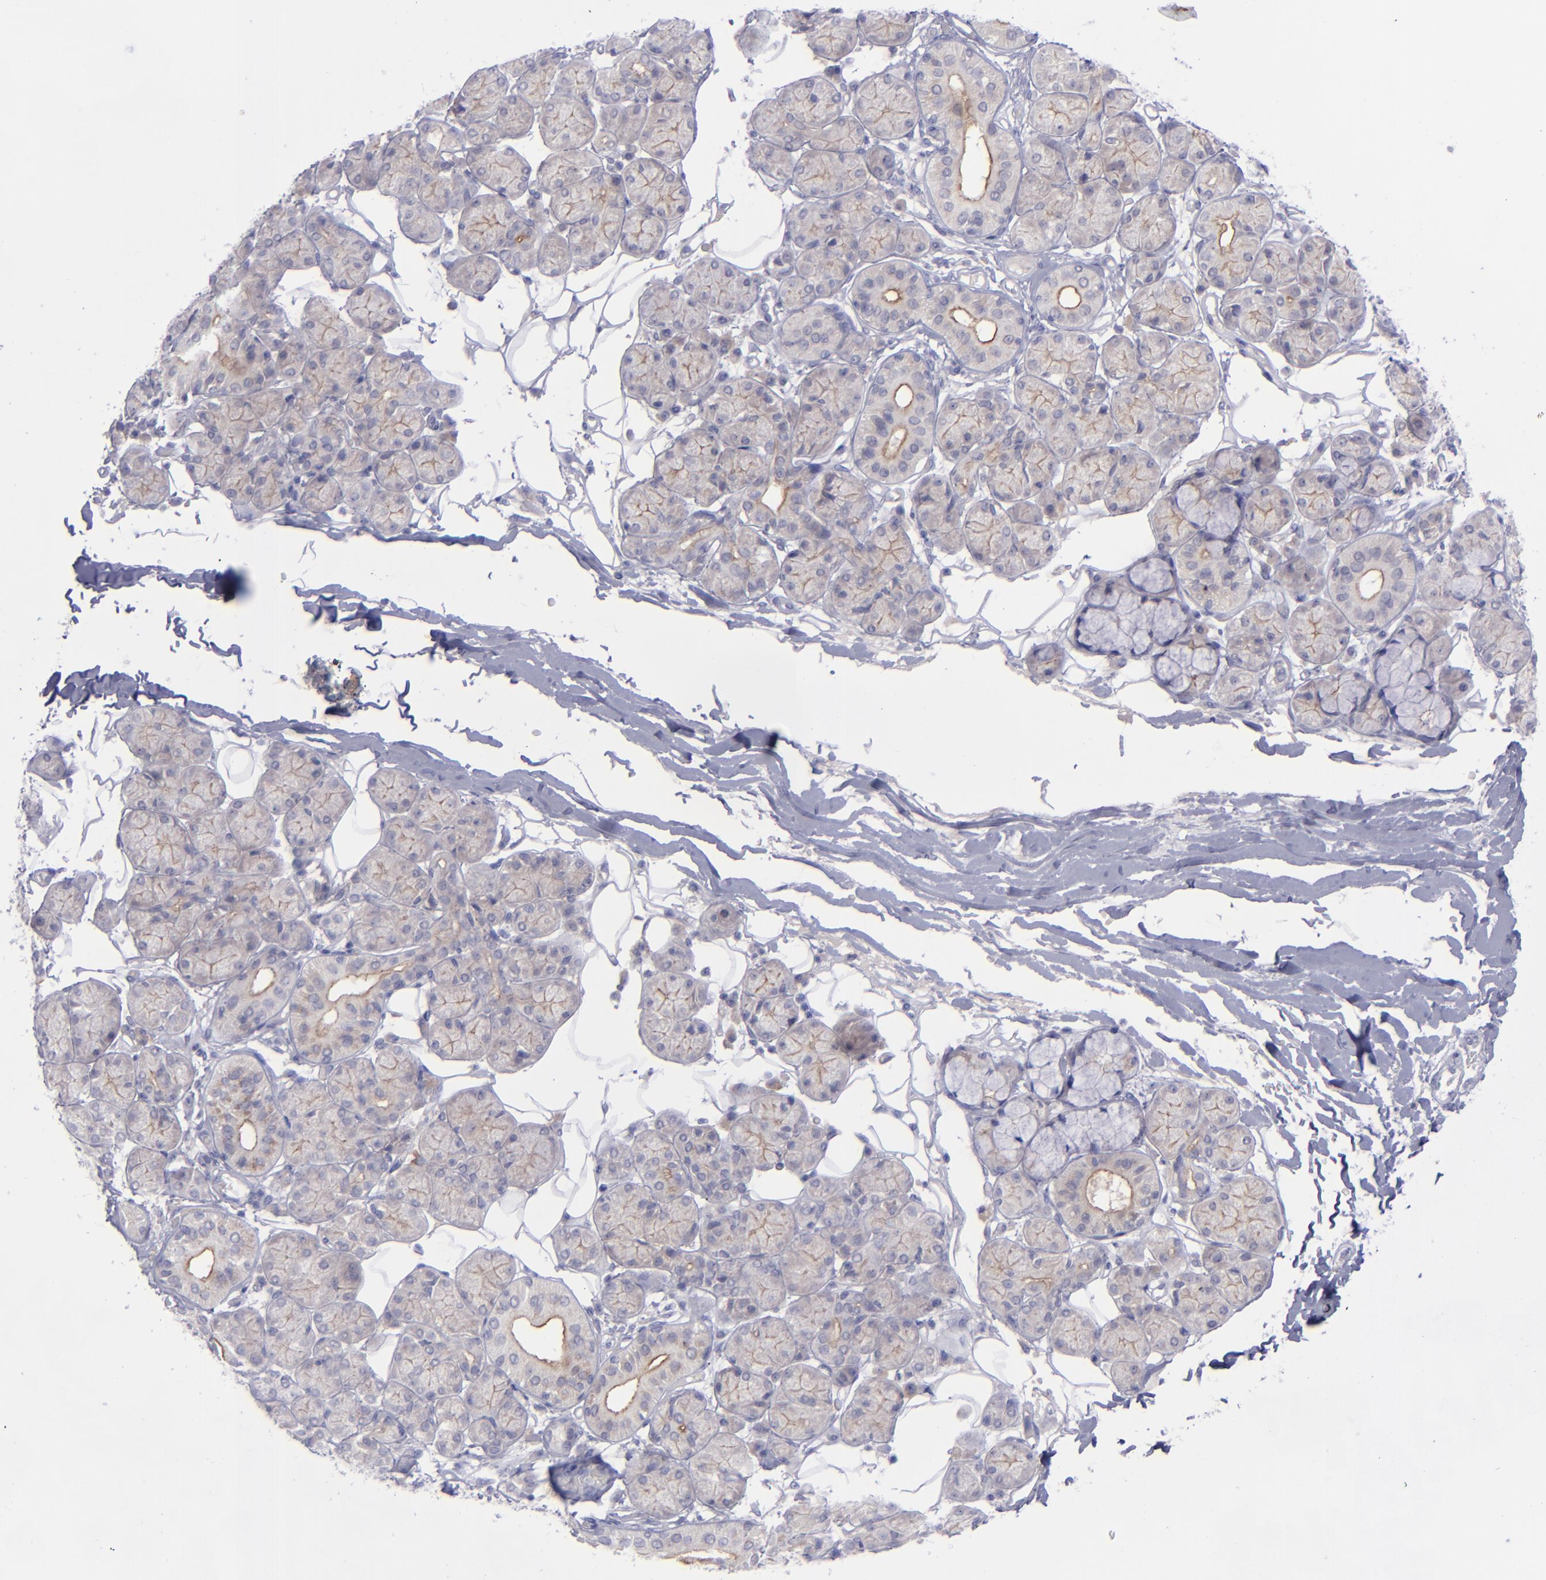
{"staining": {"intensity": "weak", "quantity": "25%-75%", "location": "cytoplasmic/membranous"}, "tissue": "salivary gland", "cell_type": "Glandular cells", "image_type": "normal", "snomed": [{"axis": "morphology", "description": "Normal tissue, NOS"}, {"axis": "topography", "description": "Salivary gland"}], "caption": "Glandular cells display weak cytoplasmic/membranous expression in approximately 25%-75% of cells in unremarkable salivary gland.", "gene": "EVPL", "patient": {"sex": "male", "age": 54}}